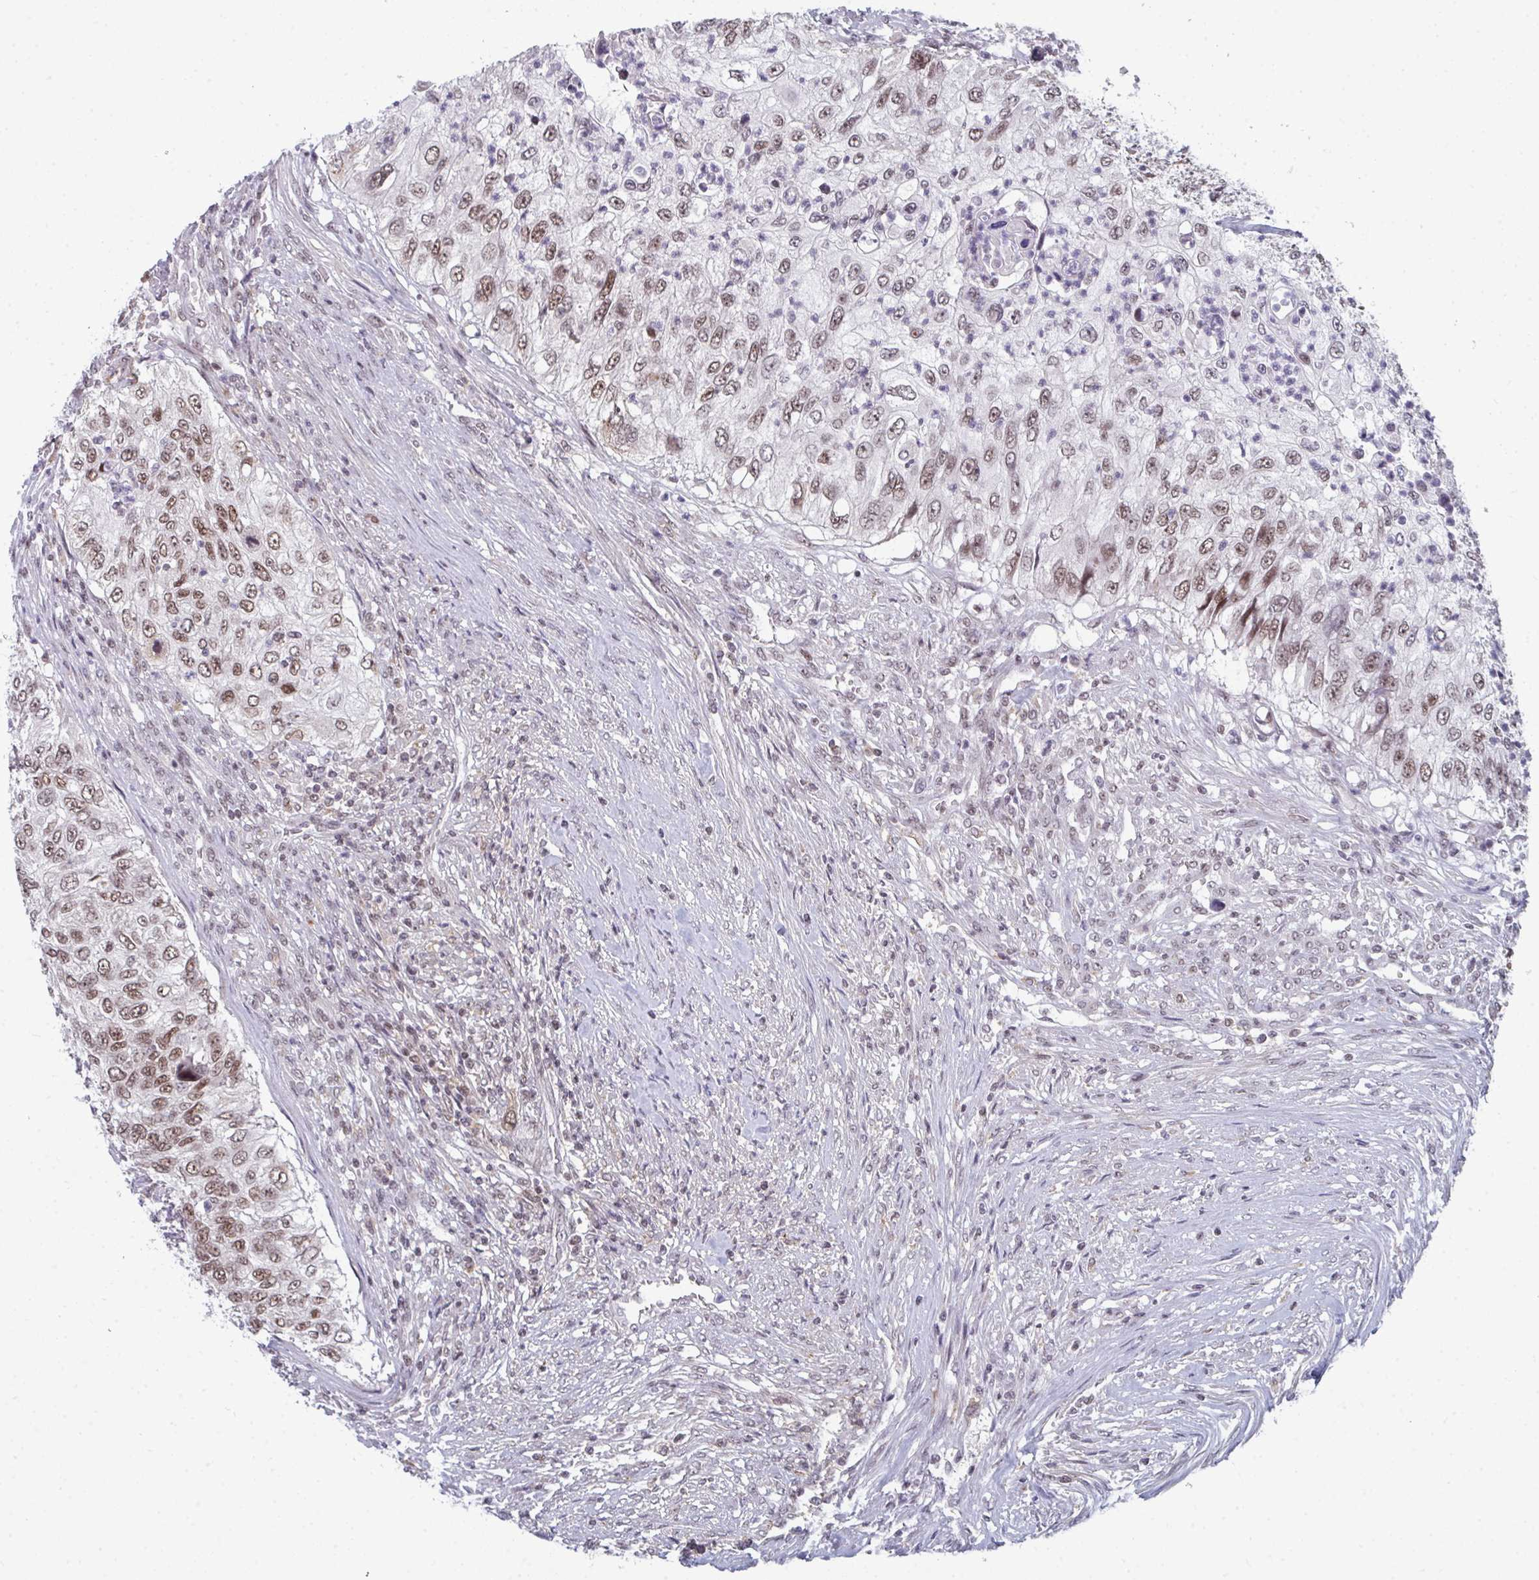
{"staining": {"intensity": "moderate", "quantity": ">75%", "location": "nuclear"}, "tissue": "urothelial cancer", "cell_type": "Tumor cells", "image_type": "cancer", "snomed": [{"axis": "morphology", "description": "Urothelial carcinoma, High grade"}, {"axis": "topography", "description": "Urinary bladder"}], "caption": "A histopathology image of human urothelial carcinoma (high-grade) stained for a protein demonstrates moderate nuclear brown staining in tumor cells.", "gene": "ATF1", "patient": {"sex": "female", "age": 60}}